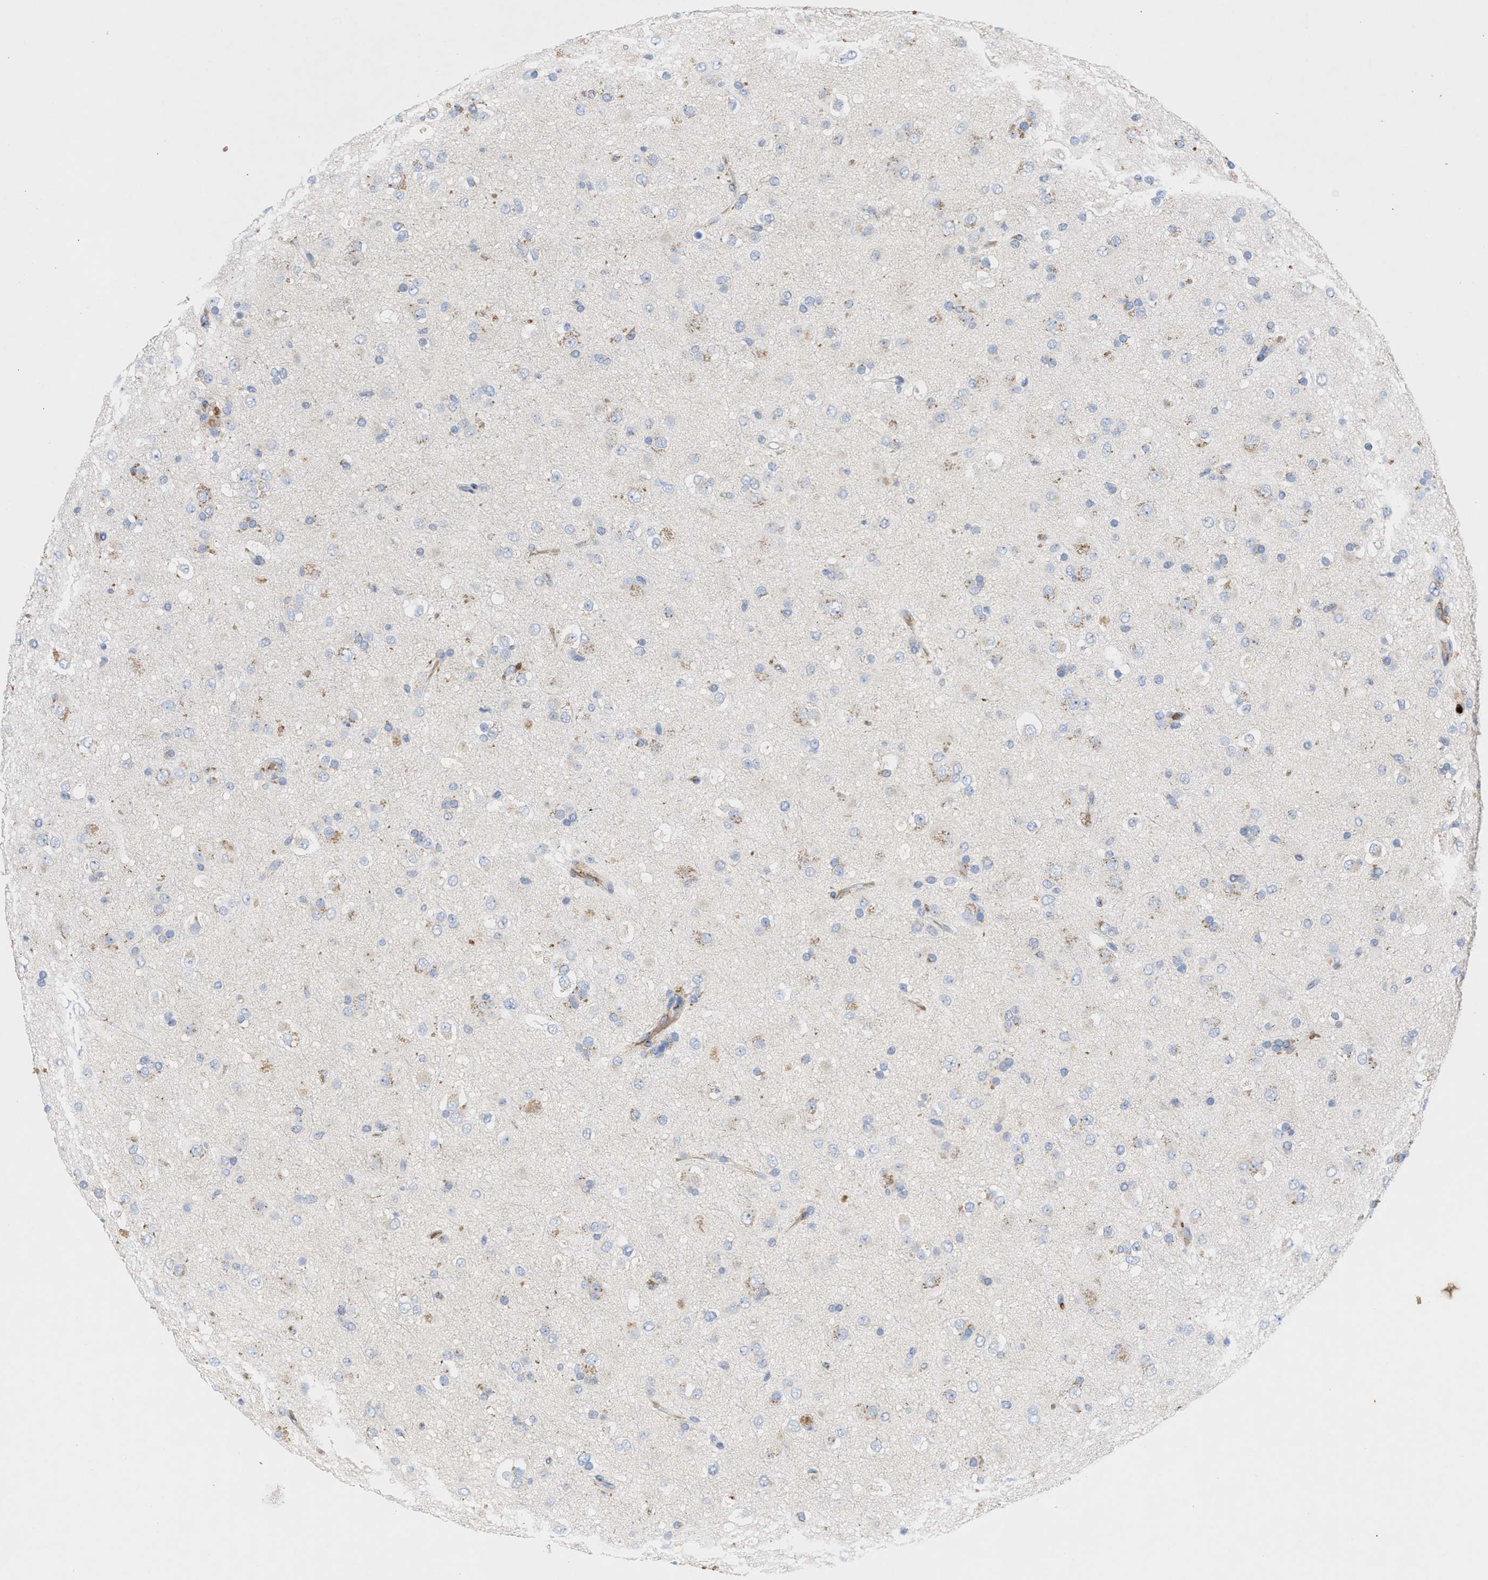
{"staining": {"intensity": "negative", "quantity": "none", "location": "none"}, "tissue": "glioma", "cell_type": "Tumor cells", "image_type": "cancer", "snomed": [{"axis": "morphology", "description": "Glioma, malignant, Low grade"}, {"axis": "topography", "description": "Brain"}], "caption": "High power microscopy photomicrograph of an immunohistochemistry image of malignant glioma (low-grade), revealing no significant positivity in tumor cells.", "gene": "CCL2", "patient": {"sex": "male", "age": 65}}